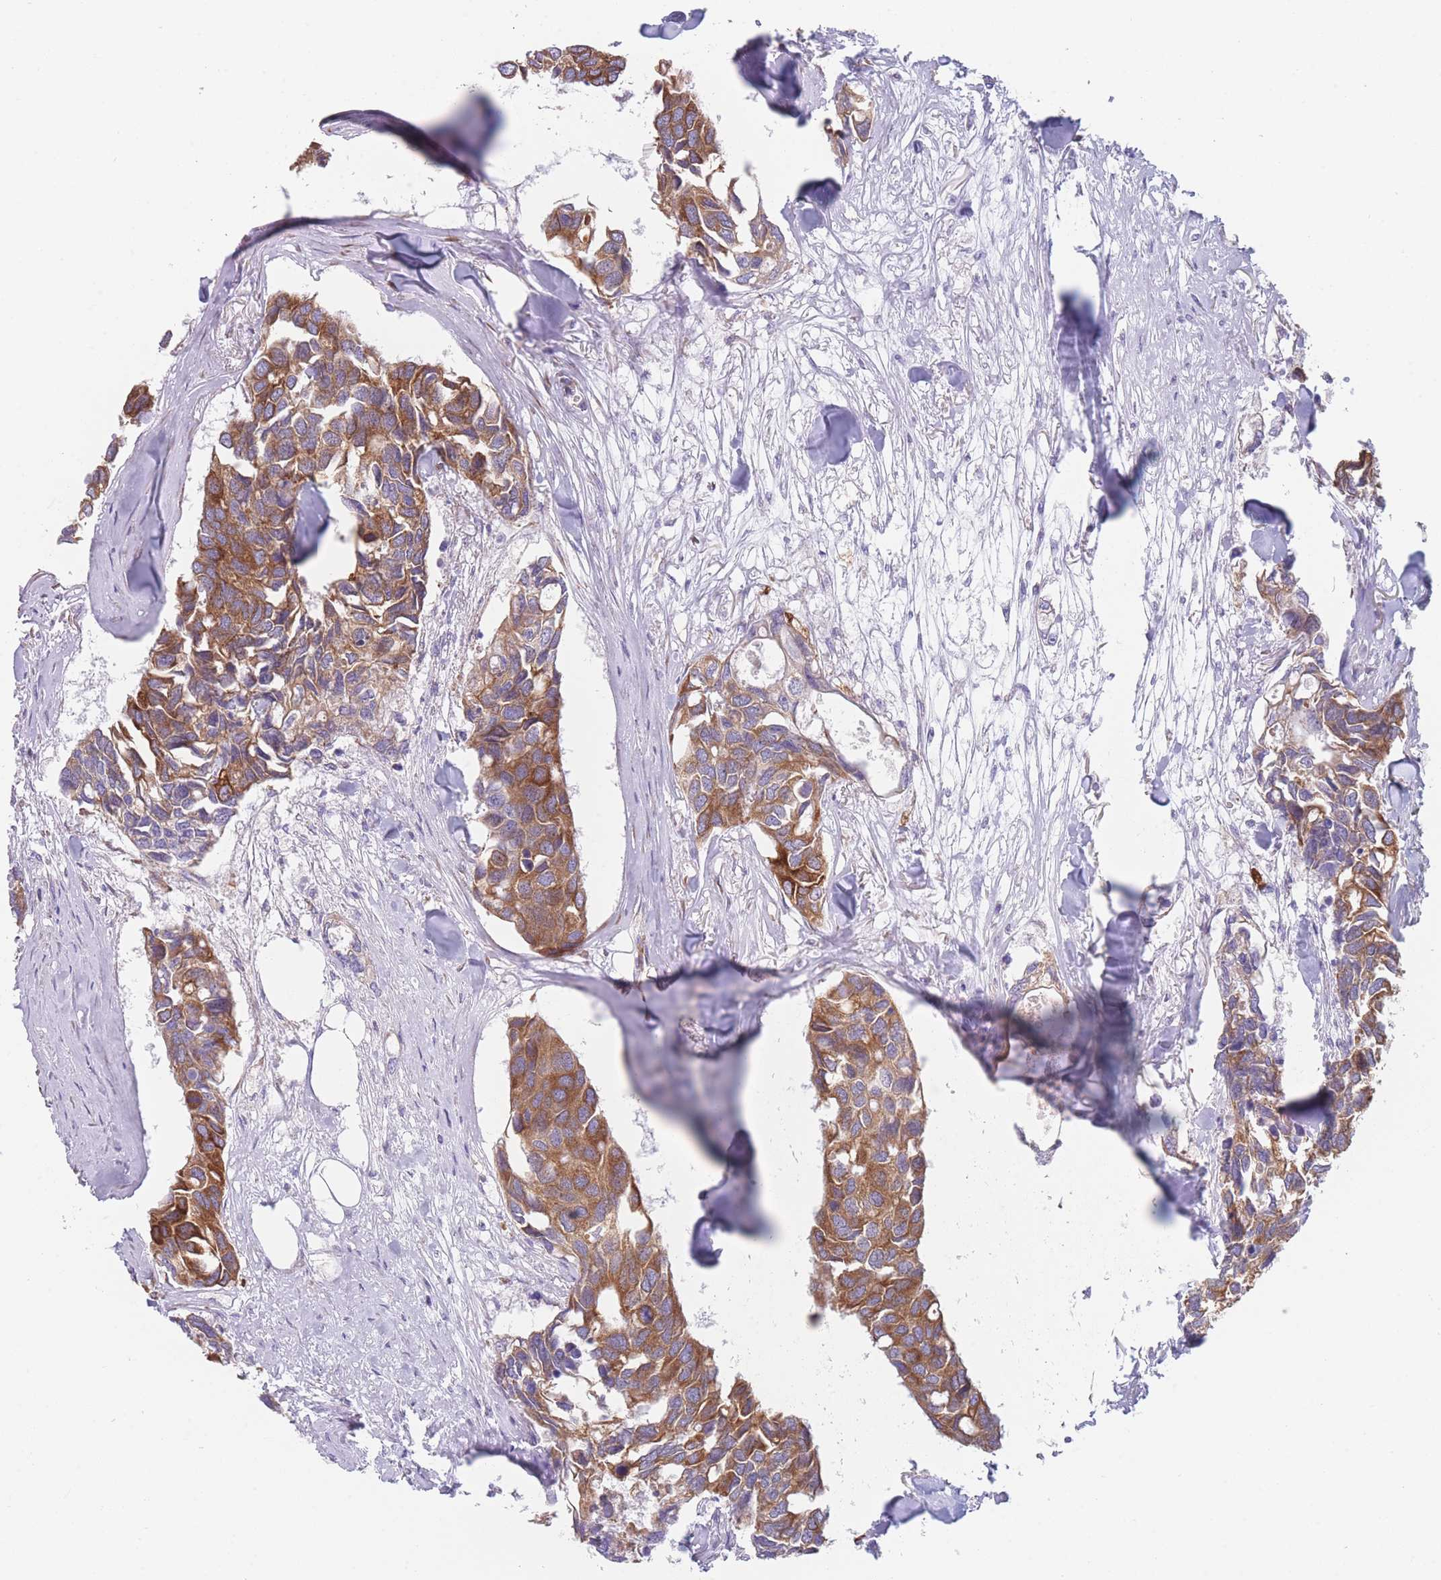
{"staining": {"intensity": "moderate", "quantity": ">75%", "location": "cytoplasmic/membranous"}, "tissue": "breast cancer", "cell_type": "Tumor cells", "image_type": "cancer", "snomed": [{"axis": "morphology", "description": "Duct carcinoma"}, {"axis": "topography", "description": "Breast"}], "caption": "Protein staining by immunohistochemistry (IHC) reveals moderate cytoplasmic/membranous expression in approximately >75% of tumor cells in breast cancer.", "gene": "AK9", "patient": {"sex": "female", "age": 83}}